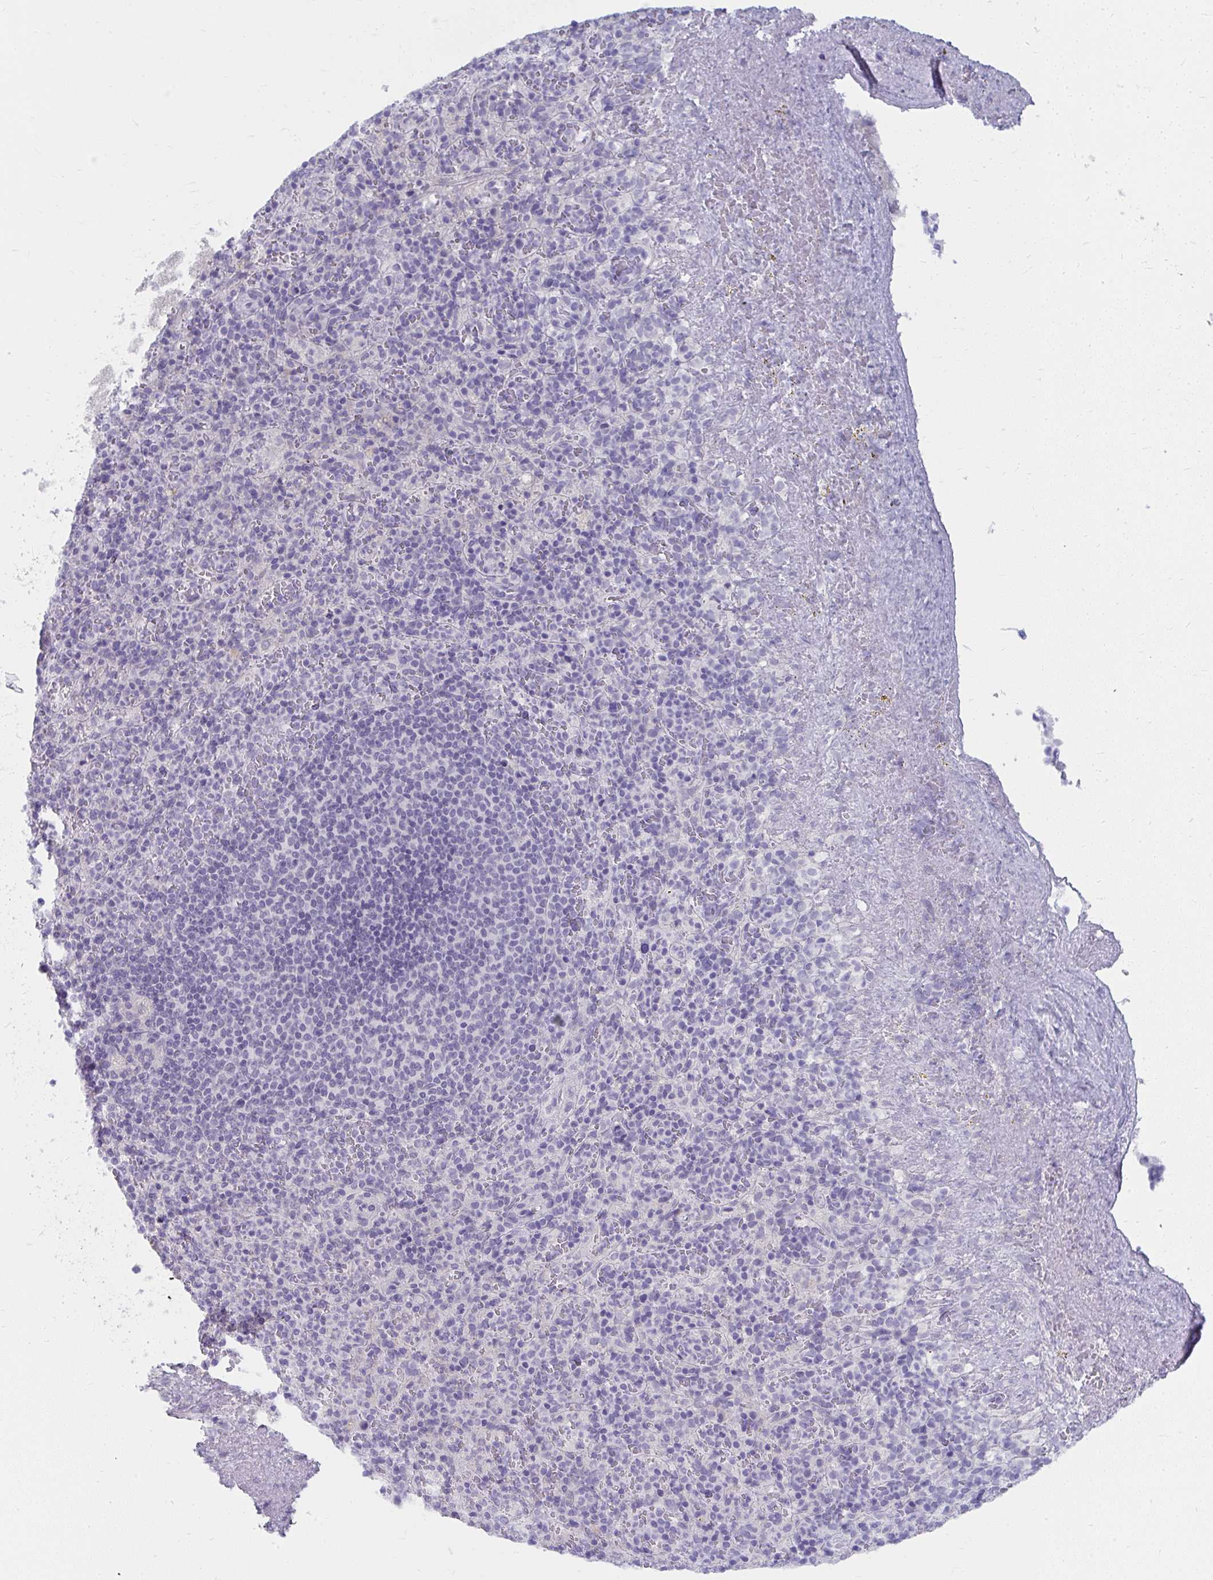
{"staining": {"intensity": "negative", "quantity": "none", "location": "none"}, "tissue": "spleen", "cell_type": "Cells in red pulp", "image_type": "normal", "snomed": [{"axis": "morphology", "description": "Normal tissue, NOS"}, {"axis": "topography", "description": "Spleen"}], "caption": "A high-resolution histopathology image shows immunohistochemistry staining of normal spleen, which shows no significant positivity in cells in red pulp. (Stains: DAB immunohistochemistry (IHC) with hematoxylin counter stain, Microscopy: brightfield microscopy at high magnification).", "gene": "UGT3A2", "patient": {"sex": "female", "age": 74}}